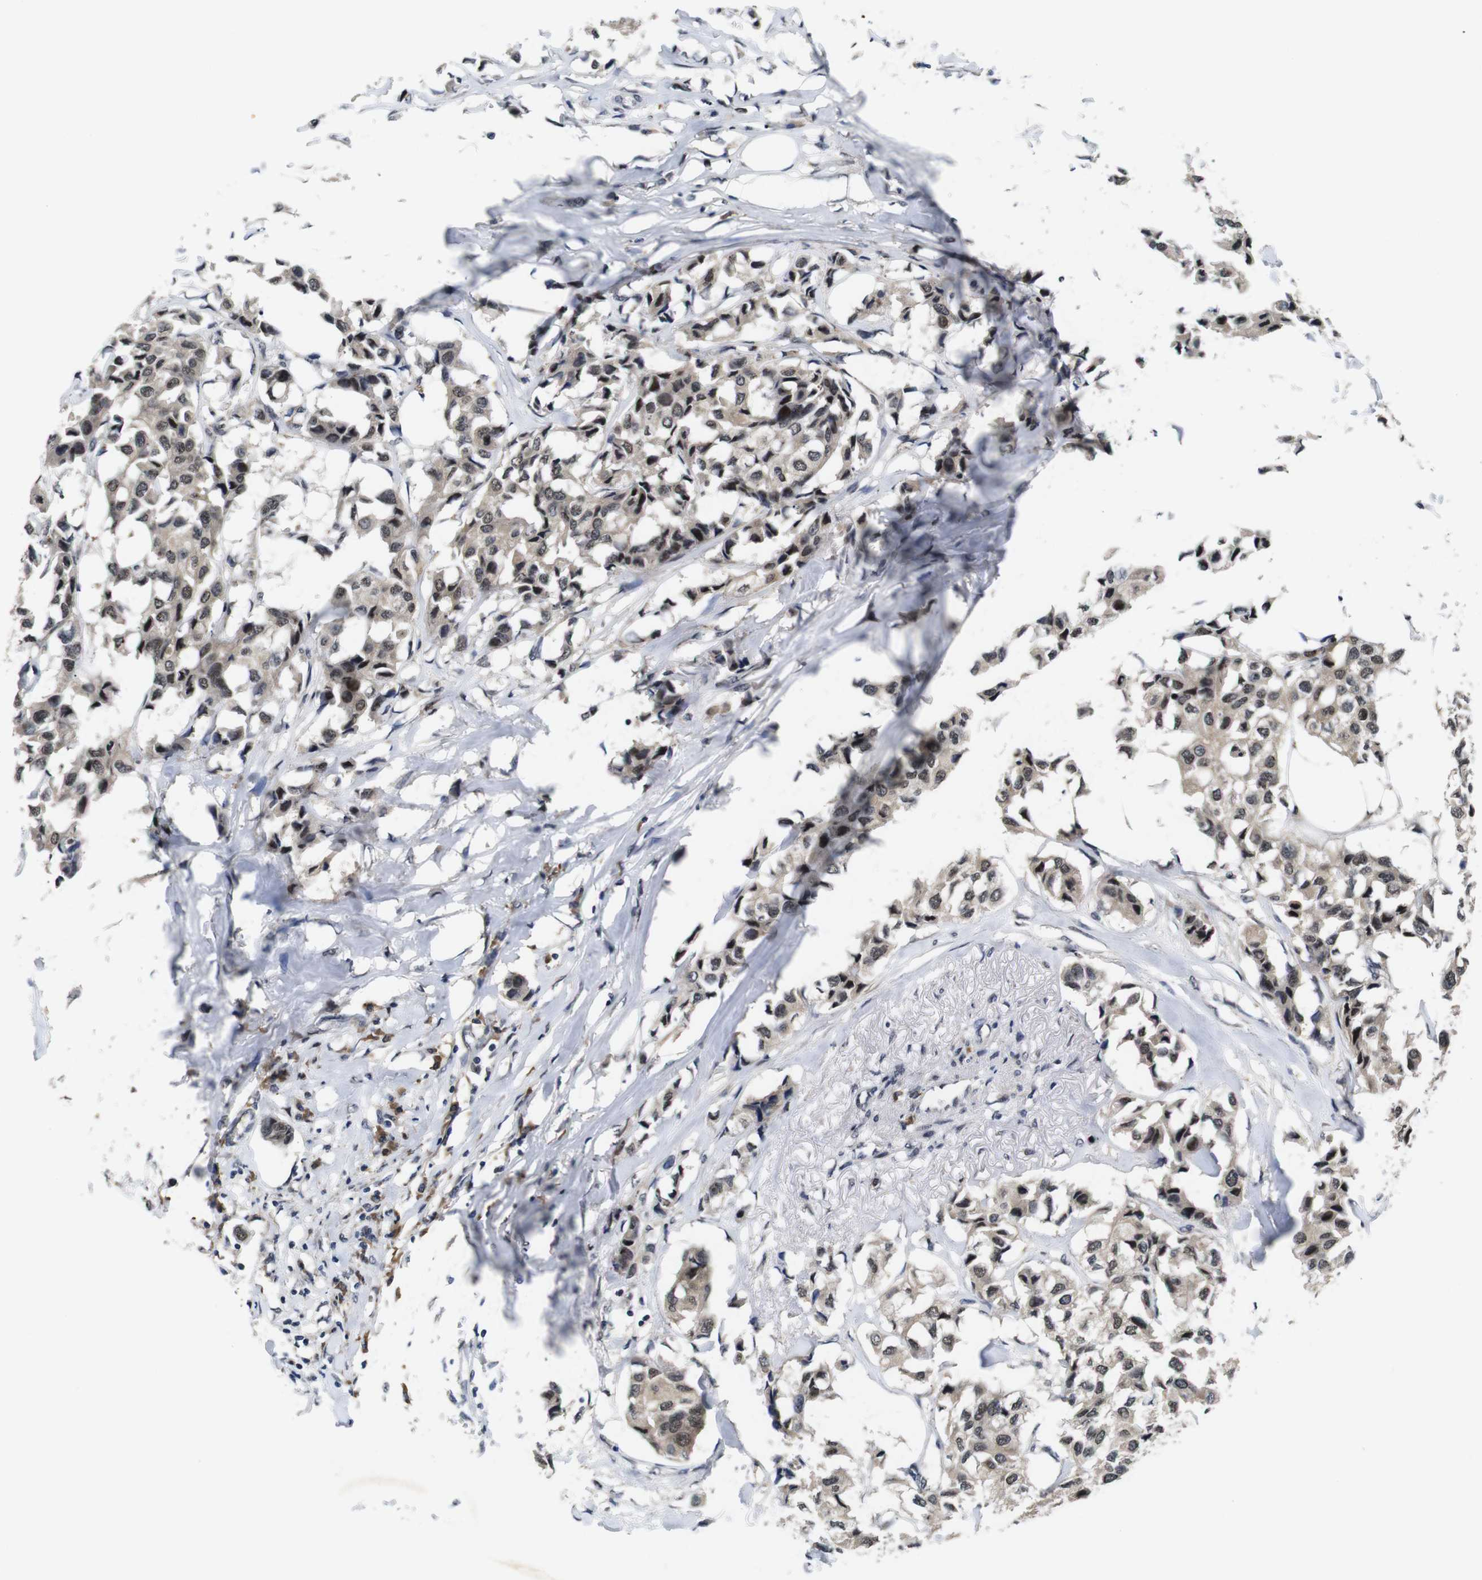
{"staining": {"intensity": "weak", "quantity": ">75%", "location": "cytoplasmic/membranous,nuclear"}, "tissue": "breast cancer", "cell_type": "Tumor cells", "image_type": "cancer", "snomed": [{"axis": "morphology", "description": "Duct carcinoma"}, {"axis": "topography", "description": "Breast"}], "caption": "IHC (DAB) staining of human breast infiltrating ductal carcinoma exhibits weak cytoplasmic/membranous and nuclear protein positivity in approximately >75% of tumor cells.", "gene": "ZBTB46", "patient": {"sex": "female", "age": 80}}